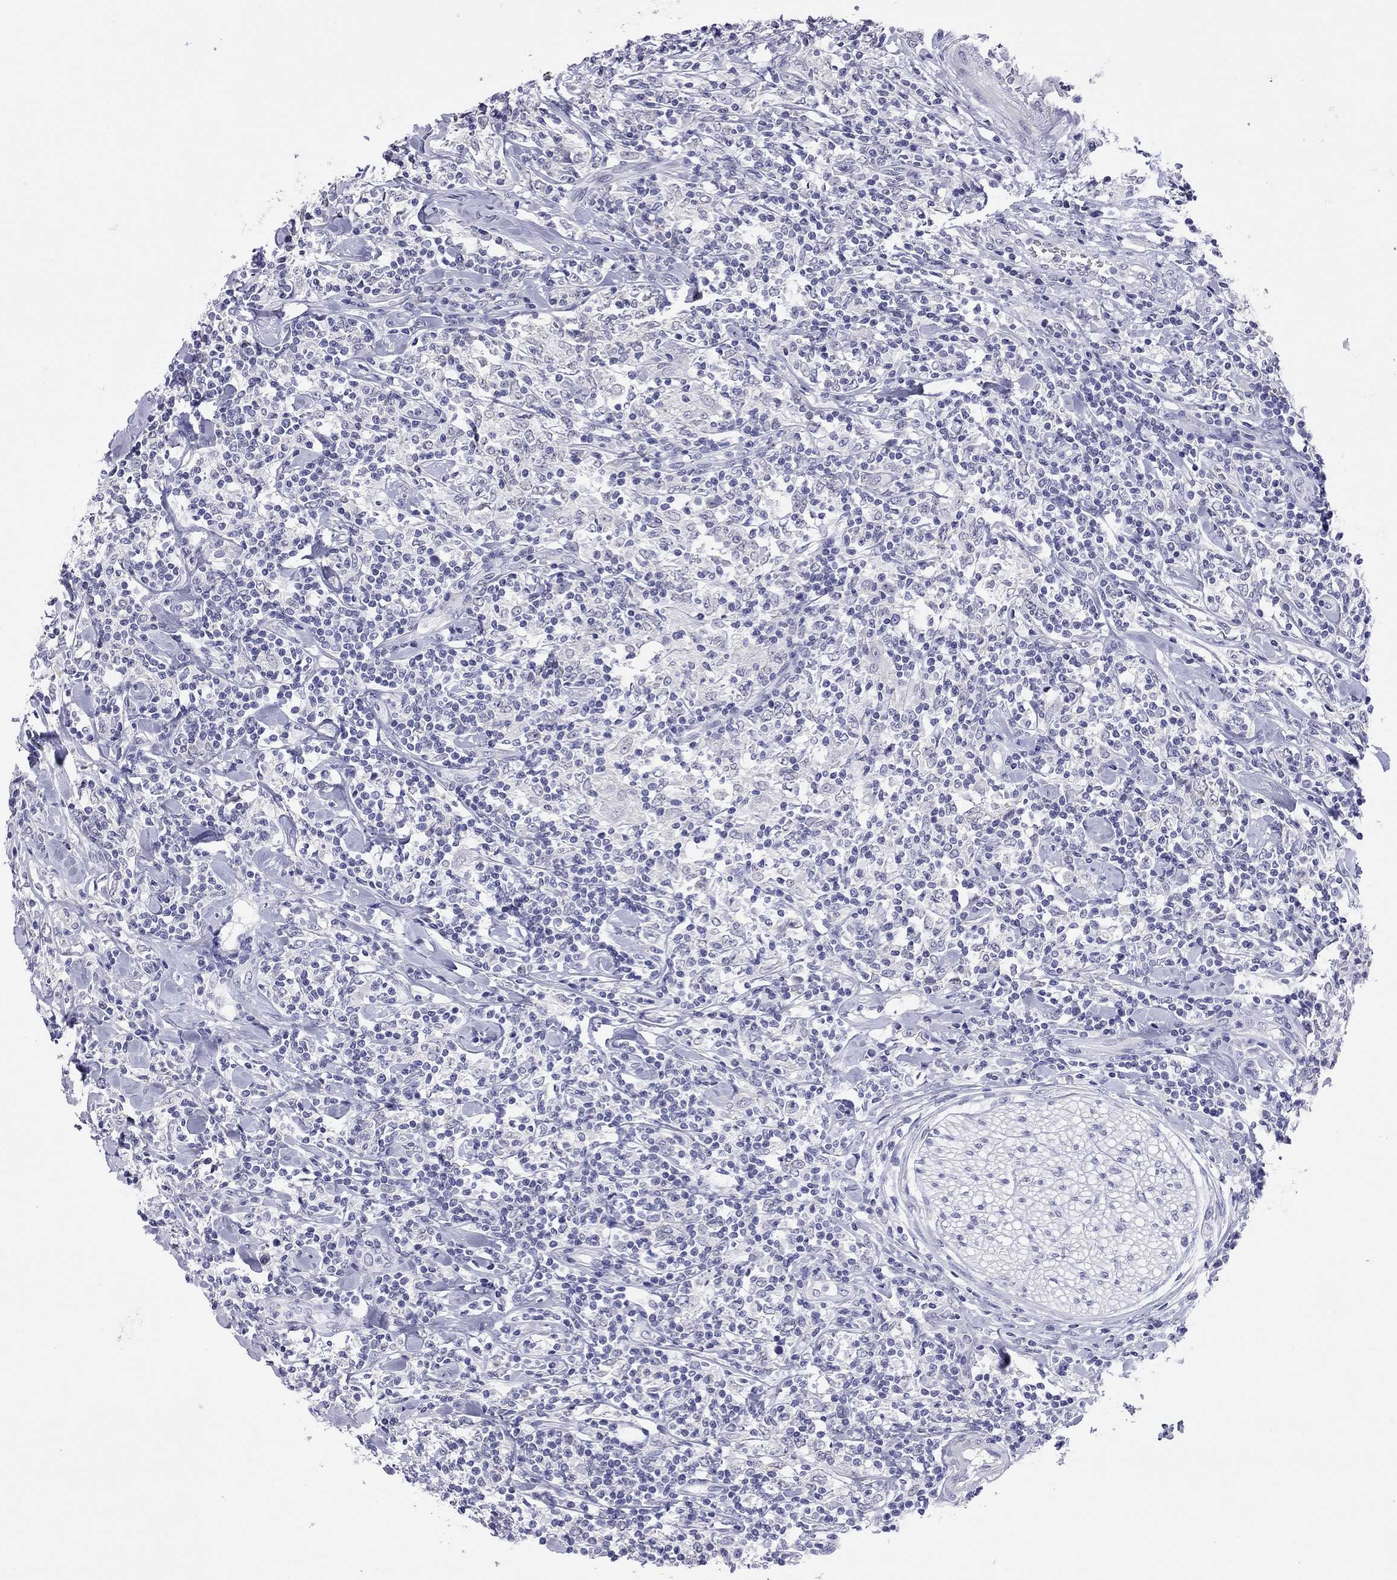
{"staining": {"intensity": "negative", "quantity": "none", "location": "none"}, "tissue": "lymphoma", "cell_type": "Tumor cells", "image_type": "cancer", "snomed": [{"axis": "morphology", "description": "Malignant lymphoma, non-Hodgkin's type, High grade"}, {"axis": "topography", "description": "Lymph node"}], "caption": "Malignant lymphoma, non-Hodgkin's type (high-grade) was stained to show a protein in brown. There is no significant staining in tumor cells.", "gene": "ARMC12", "patient": {"sex": "female", "age": 84}}